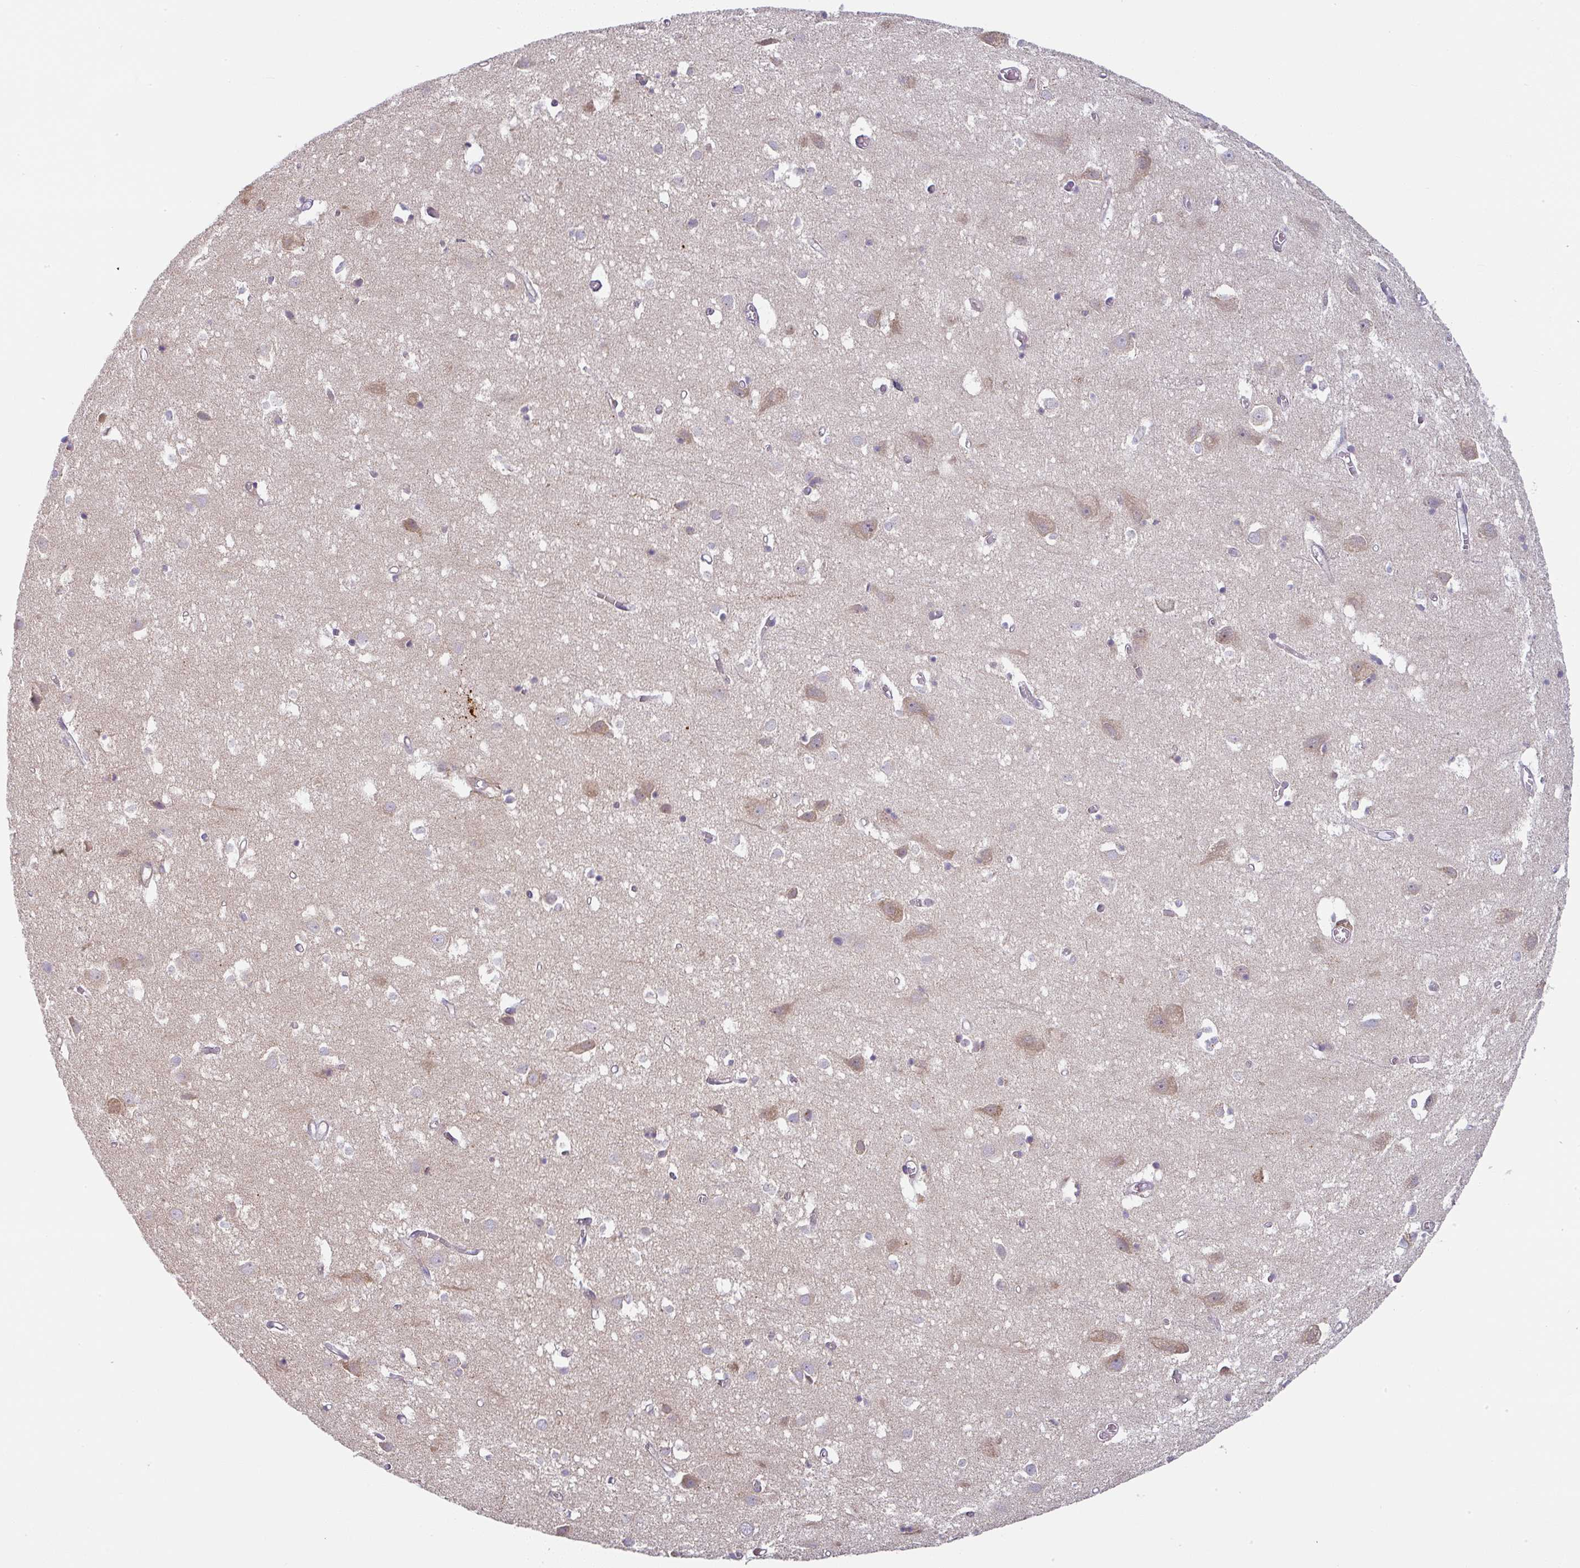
{"staining": {"intensity": "weak", "quantity": "25%-75%", "location": "cytoplasmic/membranous"}, "tissue": "cerebral cortex", "cell_type": "Endothelial cells", "image_type": "normal", "snomed": [{"axis": "morphology", "description": "Normal tissue, NOS"}, {"axis": "topography", "description": "Cerebral cortex"}], "caption": "Endothelial cells exhibit low levels of weak cytoplasmic/membranous staining in approximately 25%-75% of cells in unremarkable human cerebral cortex. (Brightfield microscopy of DAB IHC at high magnification).", "gene": "MOB1A", "patient": {"sex": "male", "age": 70}}